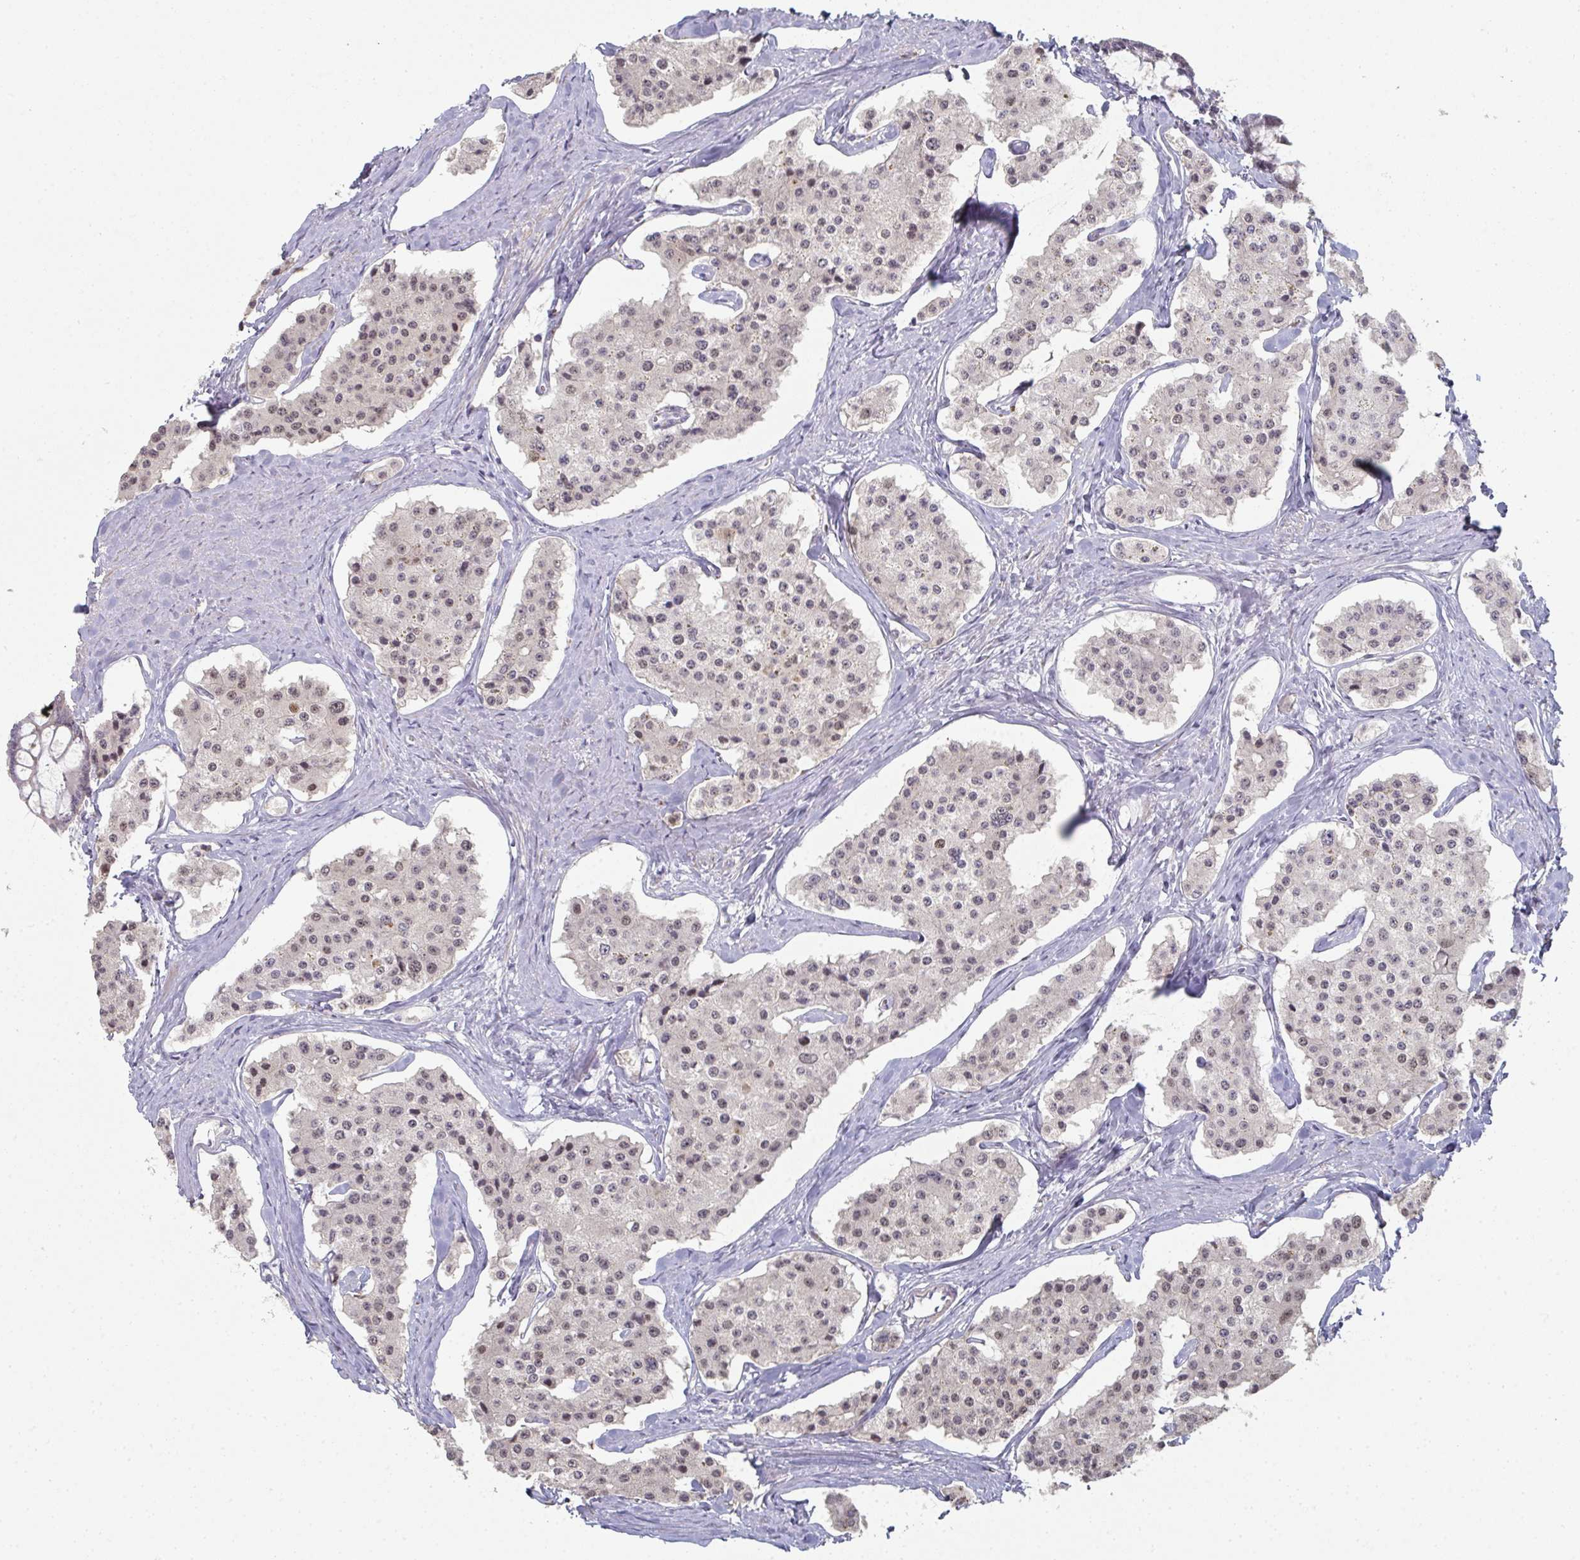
{"staining": {"intensity": "weak", "quantity": ">75%", "location": "cytoplasmic/membranous,nuclear"}, "tissue": "carcinoid", "cell_type": "Tumor cells", "image_type": "cancer", "snomed": [{"axis": "morphology", "description": "Carcinoid, malignant, NOS"}, {"axis": "topography", "description": "Small intestine"}], "caption": "IHC of human carcinoid demonstrates low levels of weak cytoplasmic/membranous and nuclear staining in about >75% of tumor cells.", "gene": "A1CF", "patient": {"sex": "female", "age": 65}}